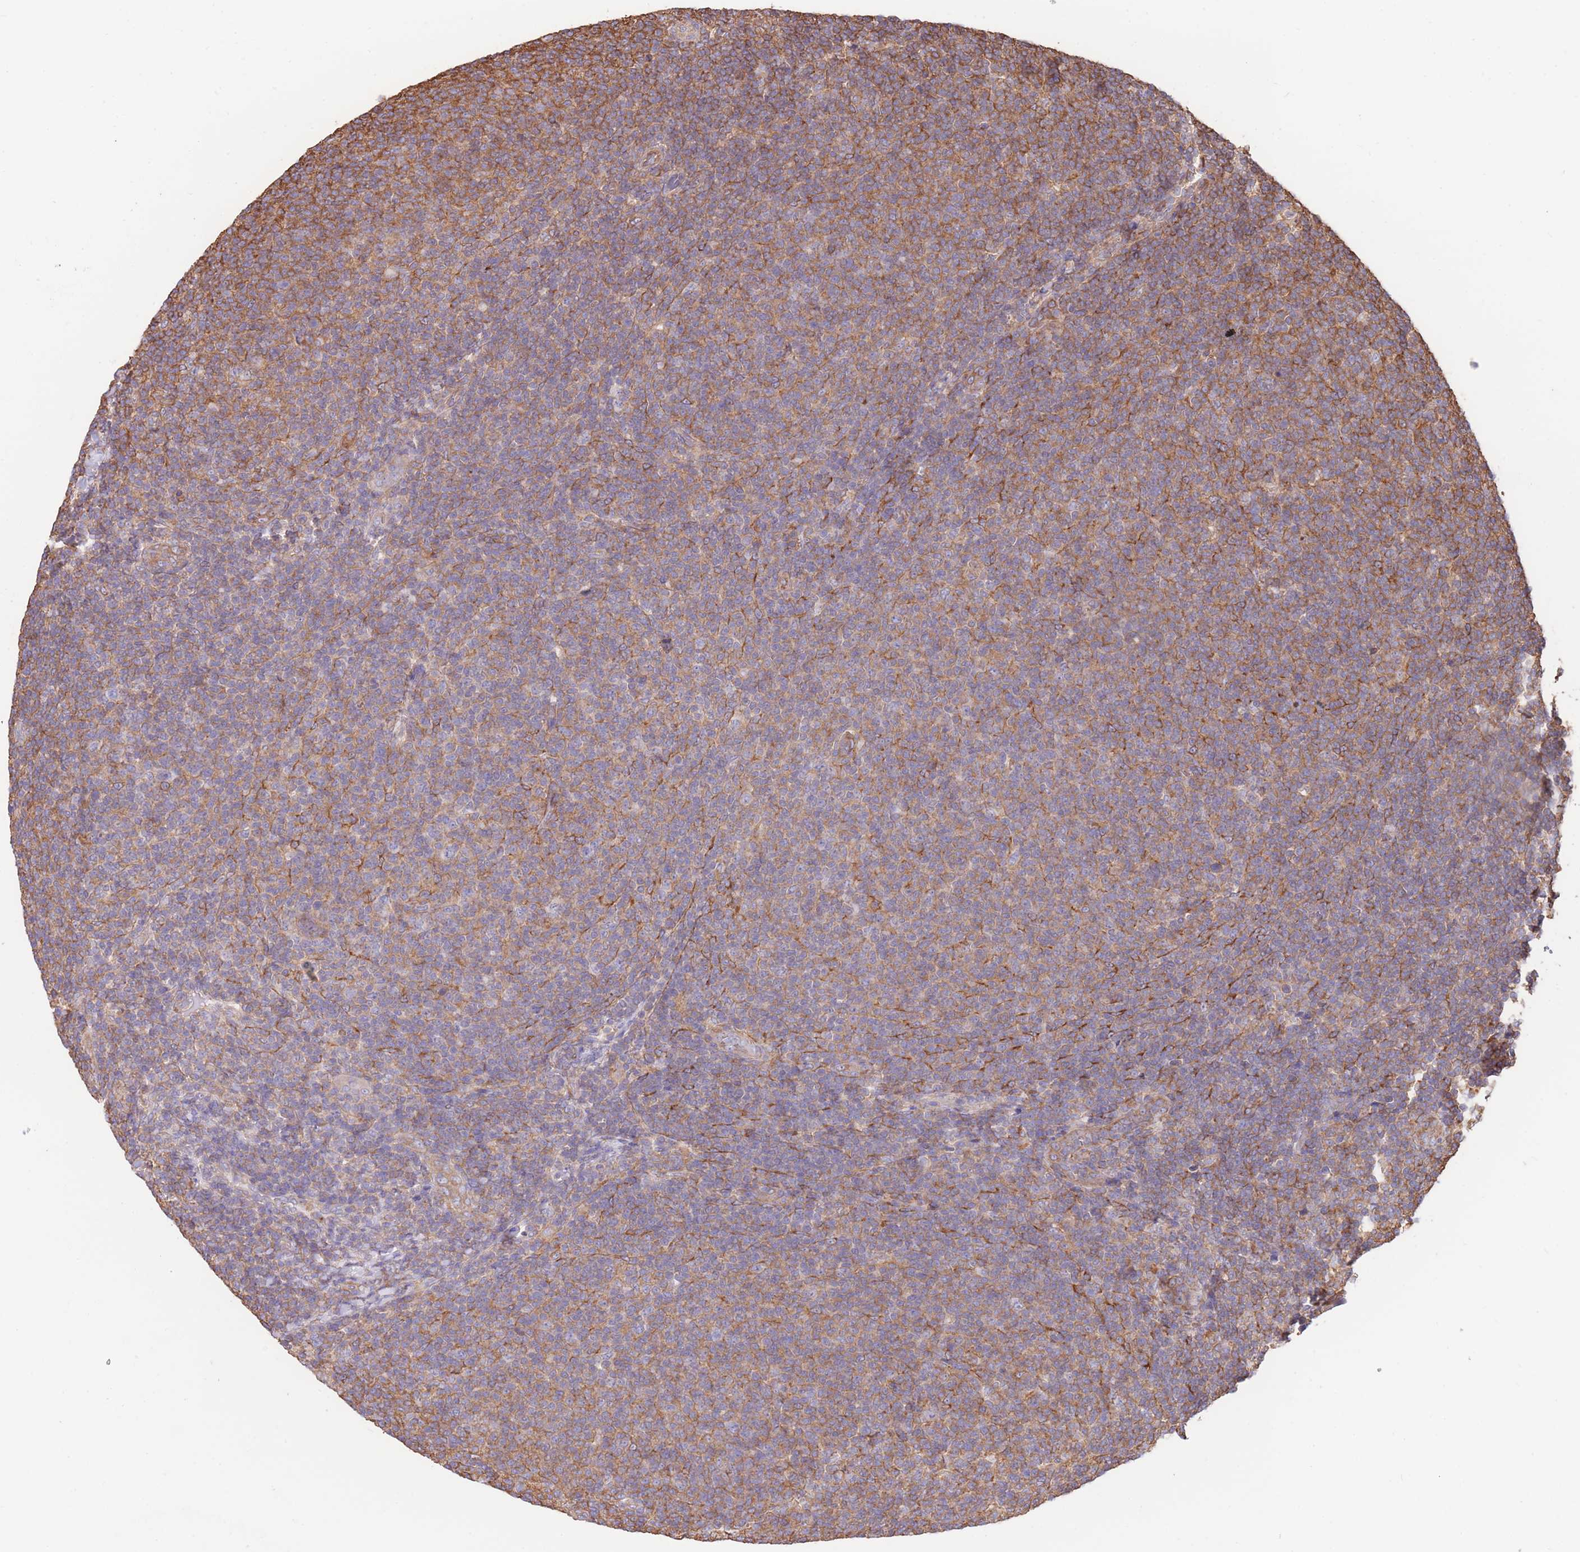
{"staining": {"intensity": "strong", "quantity": "25%-75%", "location": "cytoplasmic/membranous"}, "tissue": "lymphoma", "cell_type": "Tumor cells", "image_type": "cancer", "snomed": [{"axis": "morphology", "description": "Malignant lymphoma, non-Hodgkin's type, Low grade"}, {"axis": "topography", "description": "Lymph node"}], "caption": "Lymphoma was stained to show a protein in brown. There is high levels of strong cytoplasmic/membranous staining in about 25%-75% of tumor cells.", "gene": "LRRN4CL", "patient": {"sex": "male", "age": 66}}